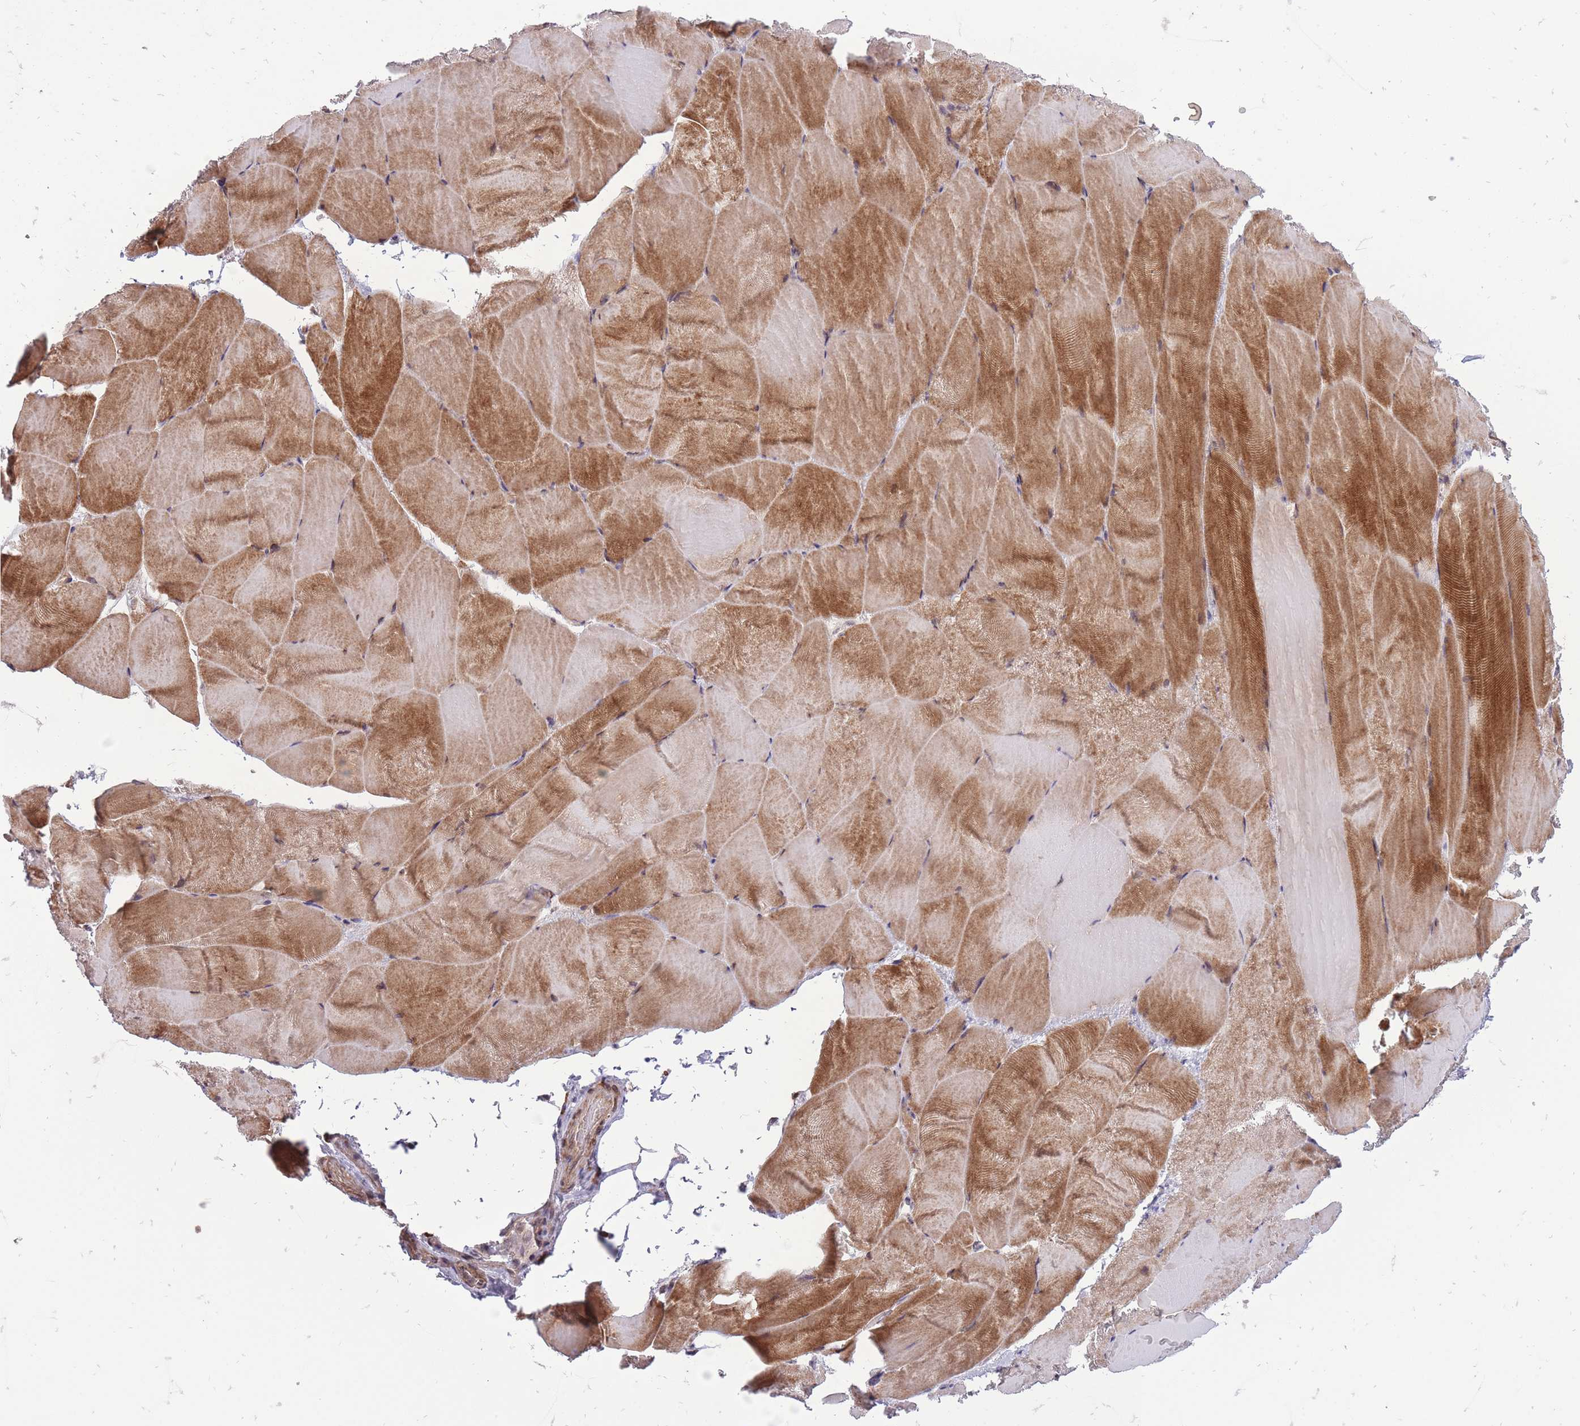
{"staining": {"intensity": "moderate", "quantity": "25%-75%", "location": "cytoplasmic/membranous"}, "tissue": "skeletal muscle", "cell_type": "Myocytes", "image_type": "normal", "snomed": [{"axis": "morphology", "description": "Normal tissue, NOS"}, {"axis": "topography", "description": "Skeletal muscle"}], "caption": "Skeletal muscle stained for a protein (brown) demonstrates moderate cytoplasmic/membranous positive staining in about 25%-75% of myocytes.", "gene": "TET3", "patient": {"sex": "female", "age": 64}}